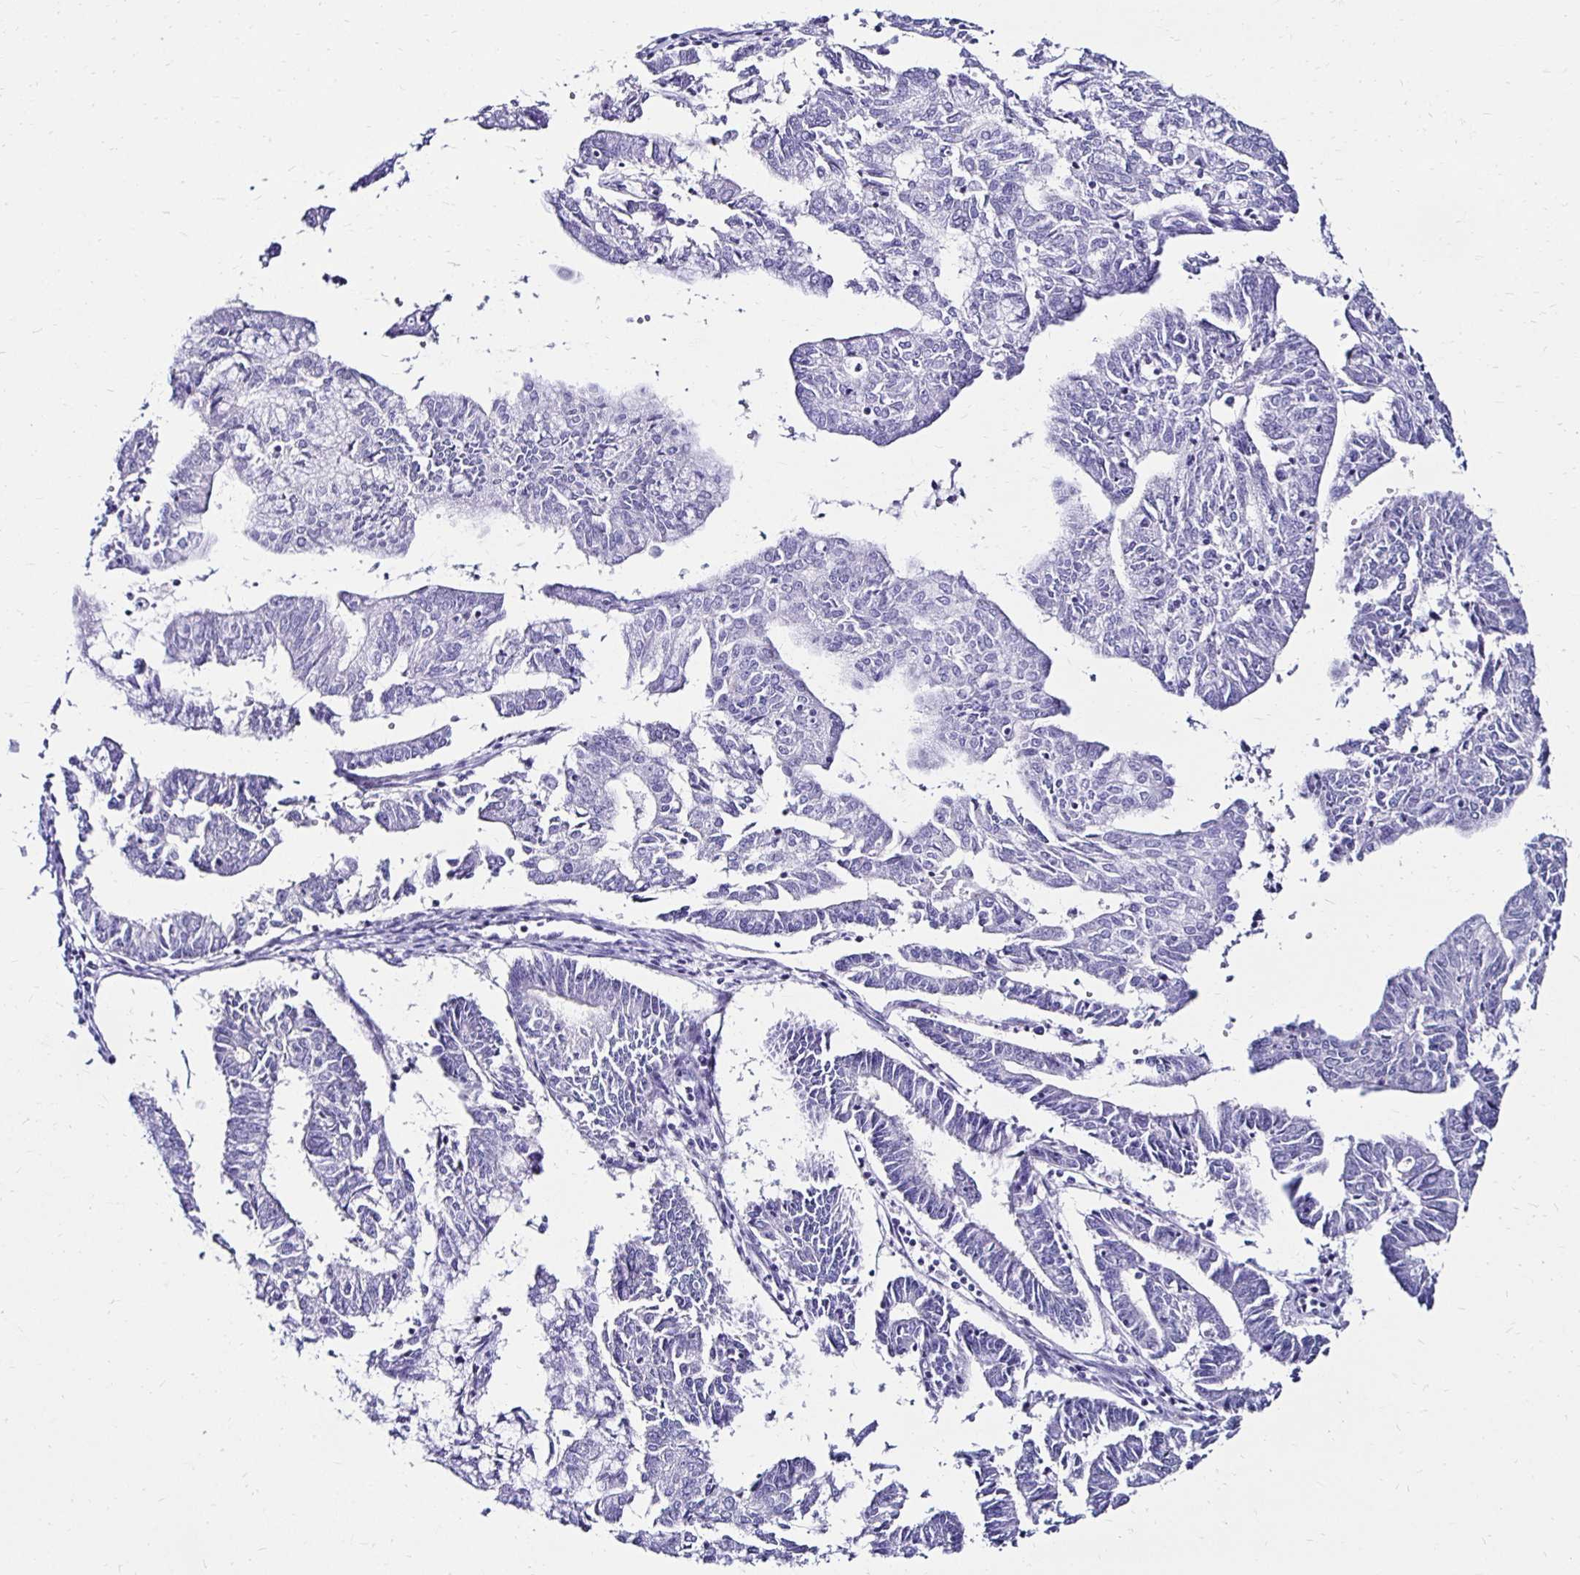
{"staining": {"intensity": "negative", "quantity": "none", "location": "none"}, "tissue": "endometrial cancer", "cell_type": "Tumor cells", "image_type": "cancer", "snomed": [{"axis": "morphology", "description": "Adenocarcinoma, NOS"}, {"axis": "topography", "description": "Endometrium"}], "caption": "High magnification brightfield microscopy of endometrial cancer (adenocarcinoma) stained with DAB (brown) and counterstained with hematoxylin (blue): tumor cells show no significant expression.", "gene": "KCNT1", "patient": {"sex": "female", "age": 61}}